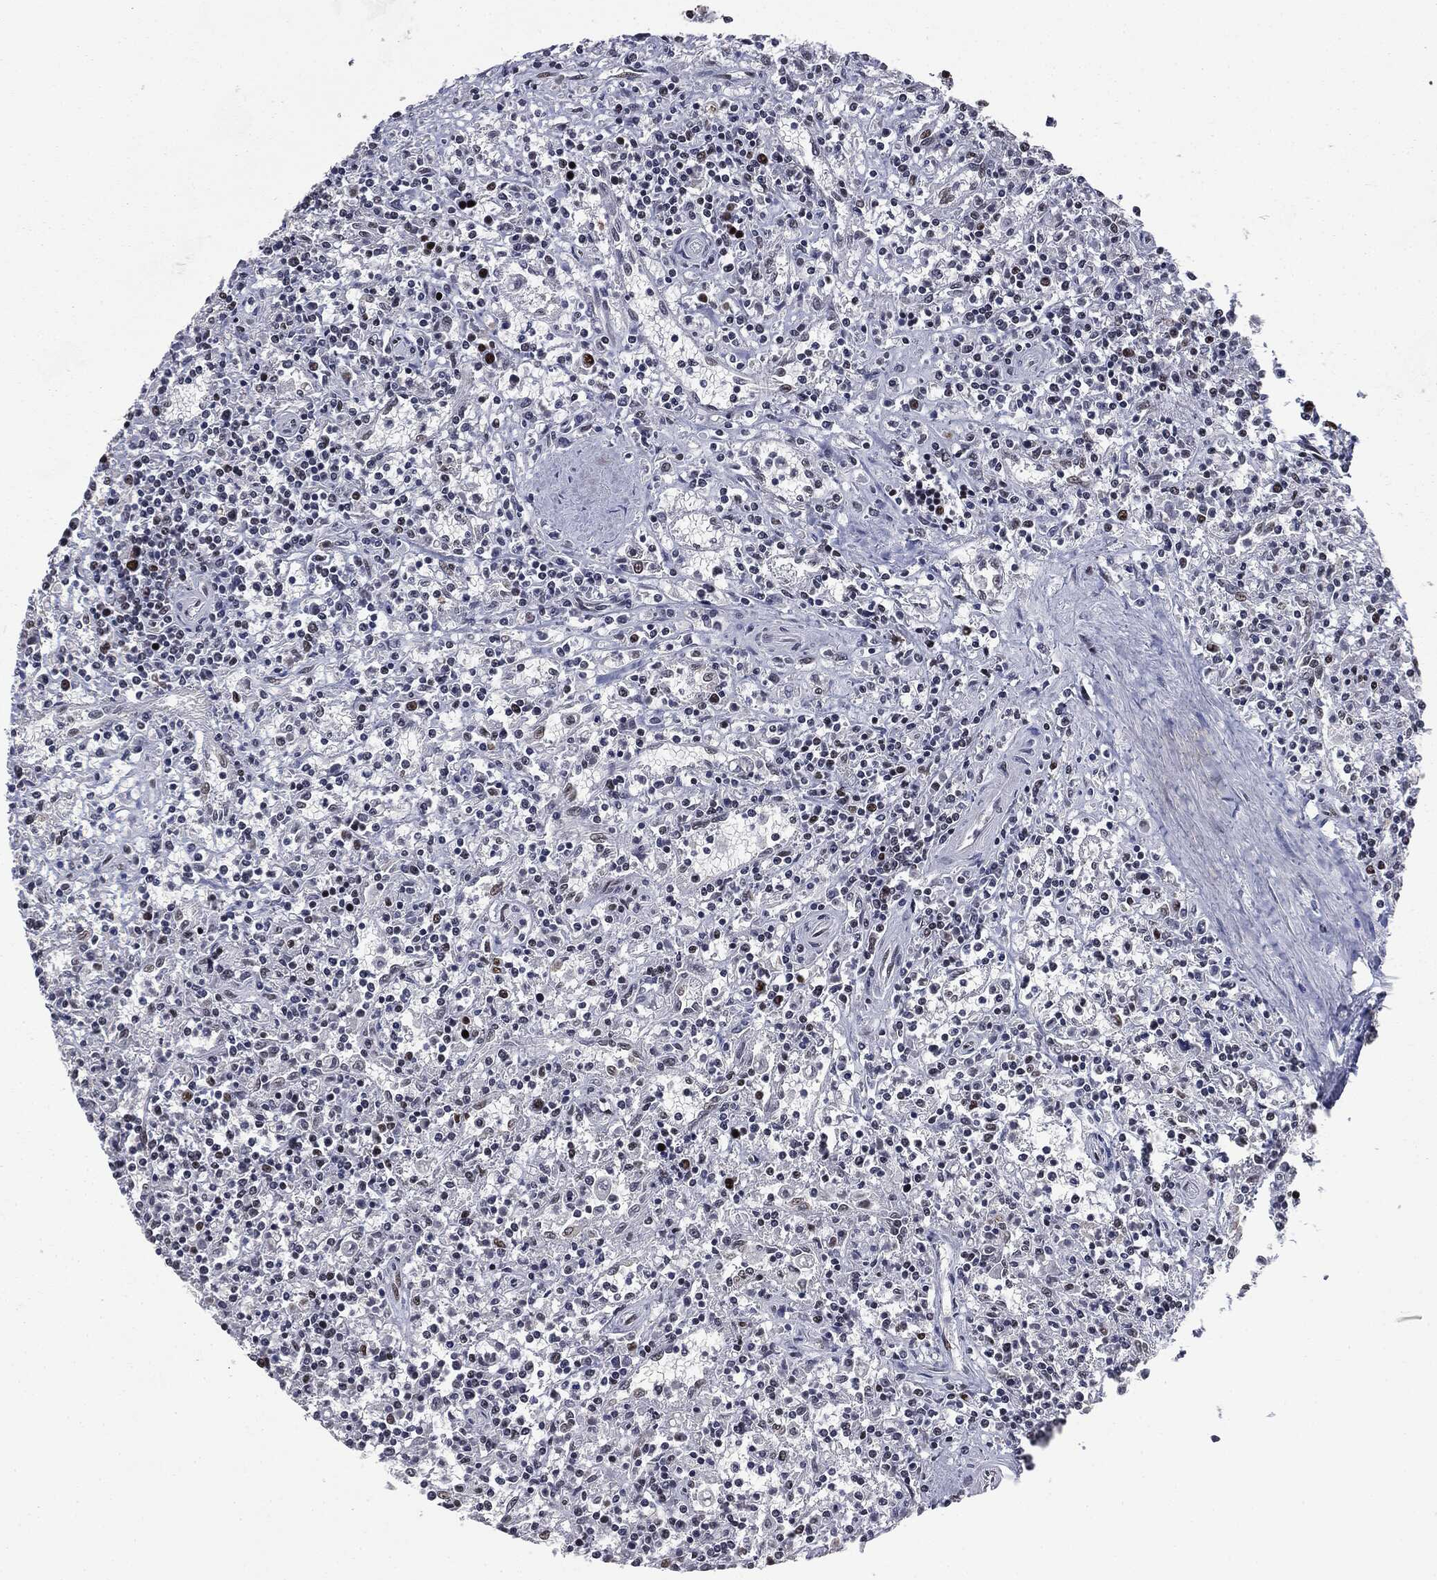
{"staining": {"intensity": "negative", "quantity": "none", "location": "none"}, "tissue": "lymphoma", "cell_type": "Tumor cells", "image_type": "cancer", "snomed": [{"axis": "morphology", "description": "Malignant lymphoma, non-Hodgkin's type, Low grade"}, {"axis": "topography", "description": "Spleen"}], "caption": "There is no significant staining in tumor cells of lymphoma.", "gene": "MSH2", "patient": {"sex": "male", "age": 62}}